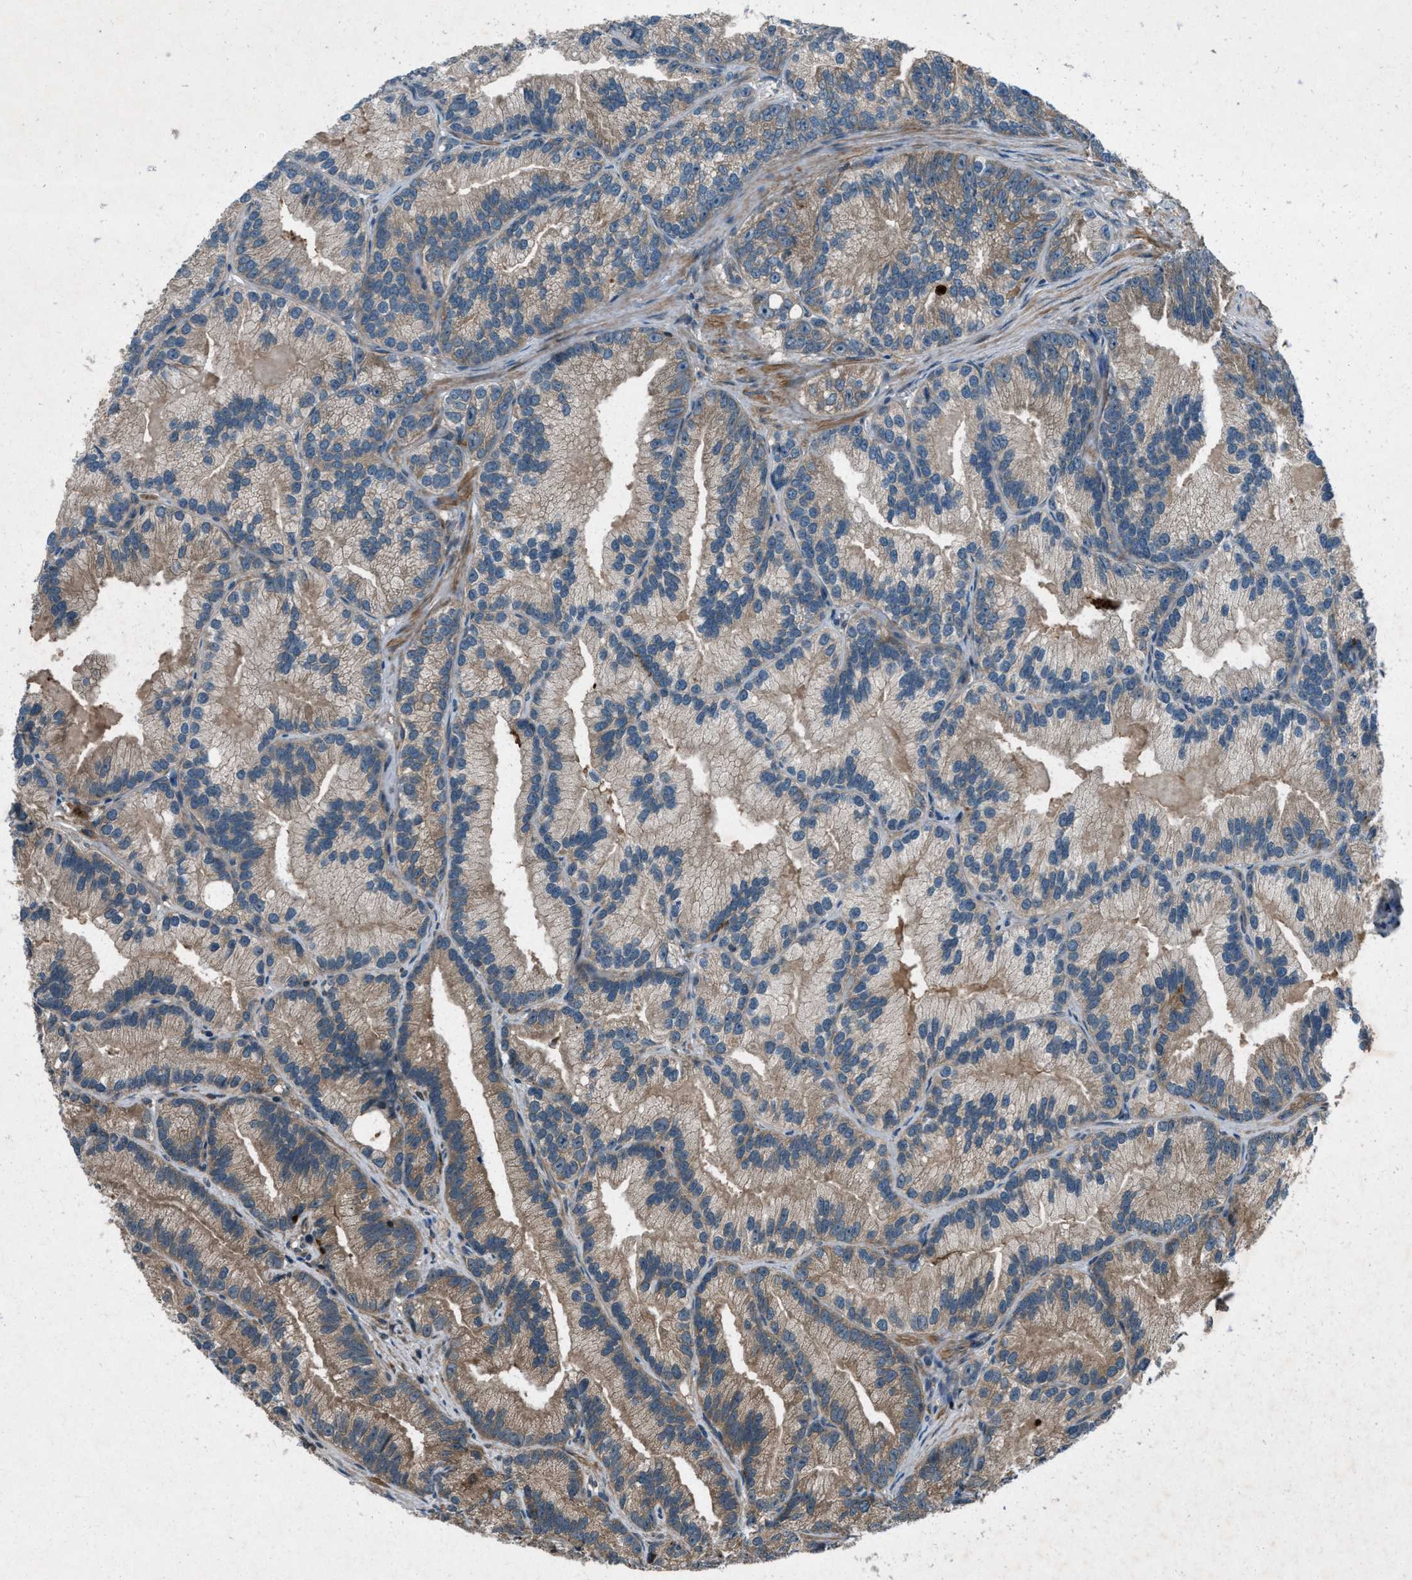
{"staining": {"intensity": "moderate", "quantity": ">75%", "location": "cytoplasmic/membranous"}, "tissue": "prostate cancer", "cell_type": "Tumor cells", "image_type": "cancer", "snomed": [{"axis": "morphology", "description": "Adenocarcinoma, Low grade"}, {"axis": "topography", "description": "Prostate"}], "caption": "The image exhibits staining of prostate cancer (low-grade adenocarcinoma), revealing moderate cytoplasmic/membranous protein staining (brown color) within tumor cells. The staining was performed using DAB to visualize the protein expression in brown, while the nuclei were stained in blue with hematoxylin (Magnification: 20x).", "gene": "EPSTI1", "patient": {"sex": "male", "age": 89}}